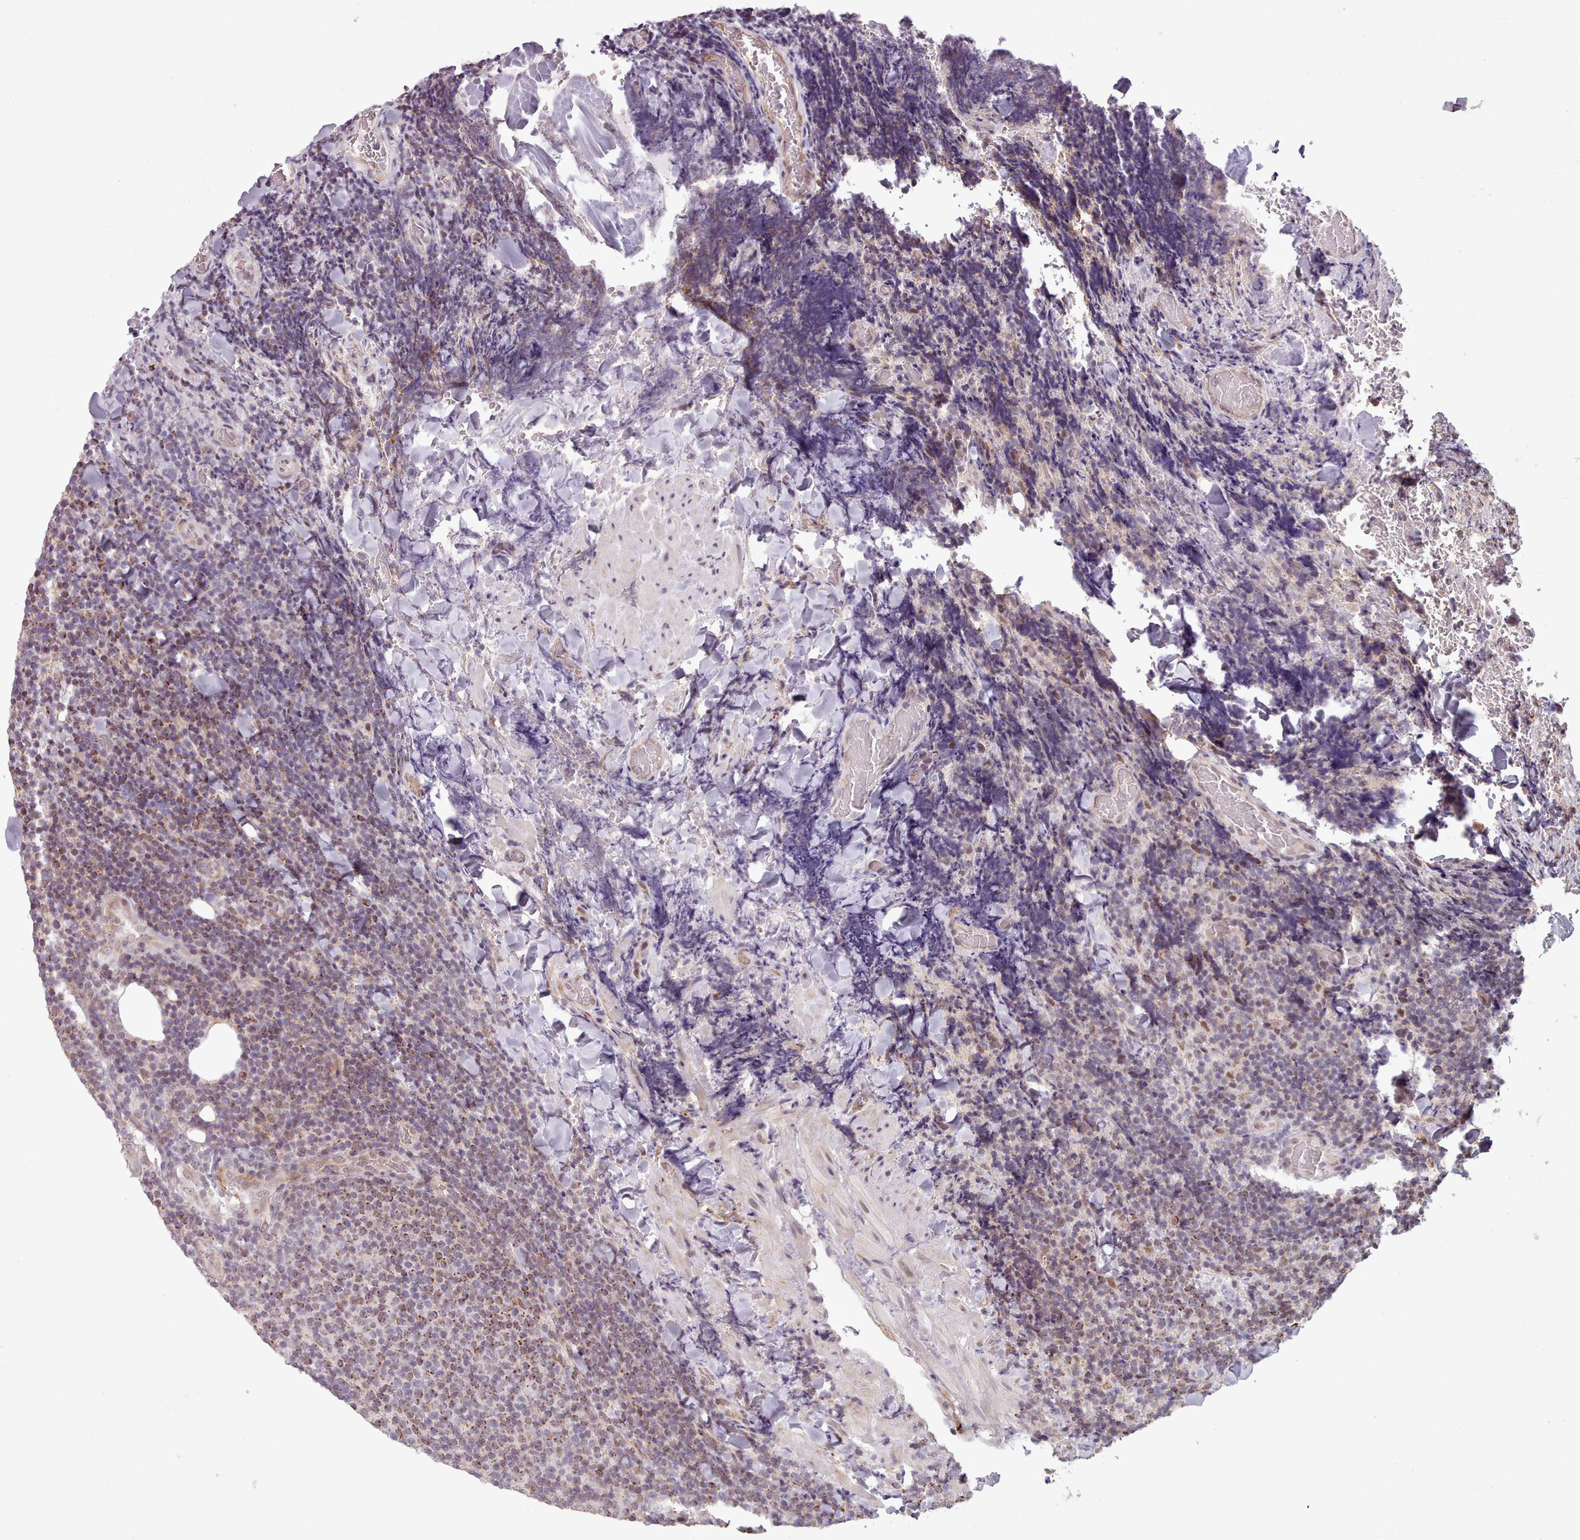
{"staining": {"intensity": "weak", "quantity": "25%-75%", "location": "cytoplasmic/membranous"}, "tissue": "lymphoma", "cell_type": "Tumor cells", "image_type": "cancer", "snomed": [{"axis": "morphology", "description": "Malignant lymphoma, non-Hodgkin's type, Low grade"}, {"axis": "topography", "description": "Lymph node"}], "caption": "Immunohistochemical staining of low-grade malignant lymphoma, non-Hodgkin's type shows weak cytoplasmic/membranous protein expression in approximately 25%-75% of tumor cells.", "gene": "ZMYM4", "patient": {"sex": "male", "age": 66}}